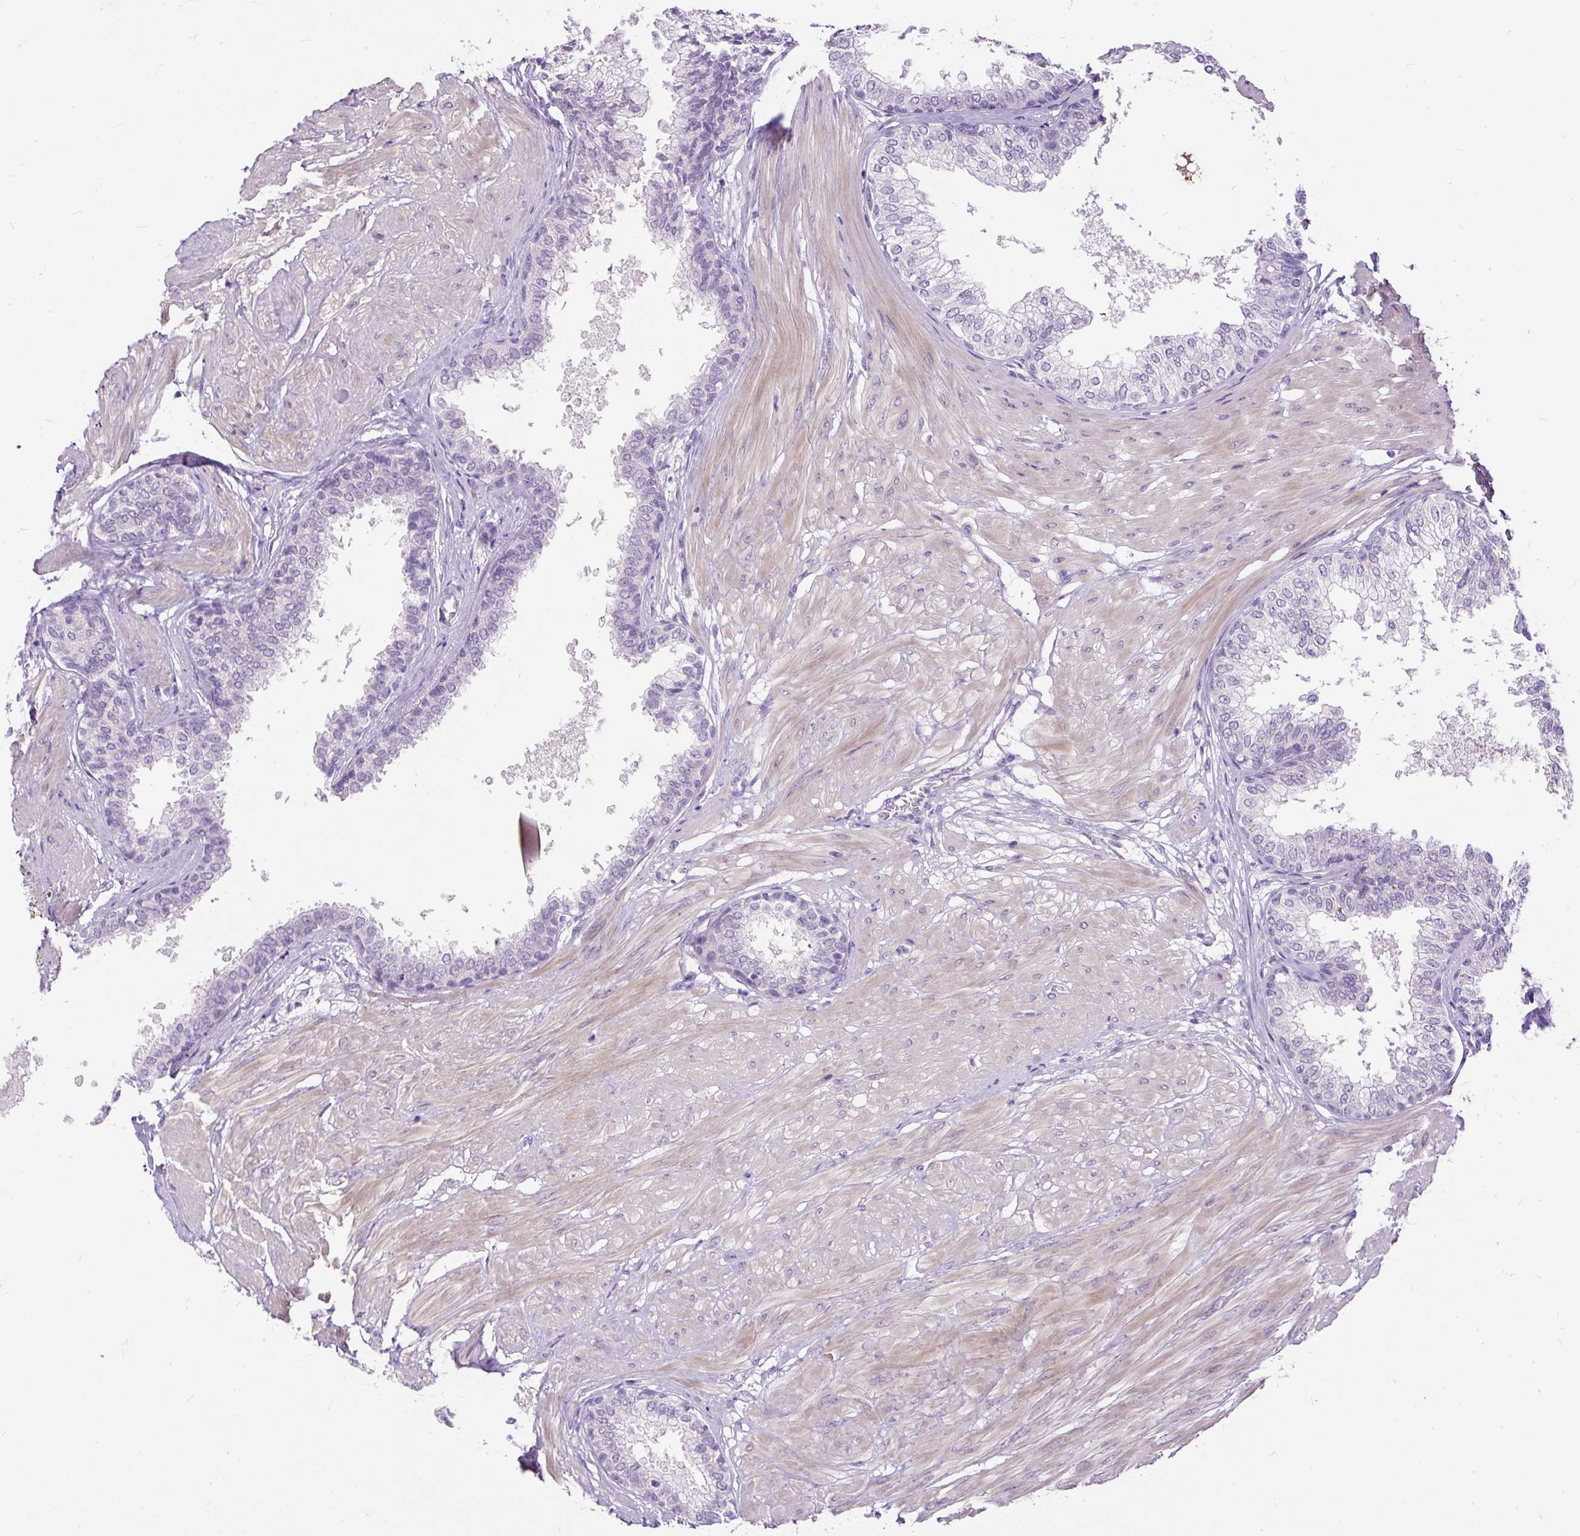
{"staining": {"intensity": "negative", "quantity": "none", "location": "none"}, "tissue": "prostate", "cell_type": "Glandular cells", "image_type": "normal", "snomed": [{"axis": "morphology", "description": "Normal tissue, NOS"}, {"axis": "topography", "description": "Prostate"}], "caption": "An immunohistochemistry photomicrograph of benign prostate is shown. There is no staining in glandular cells of prostate. (DAB IHC with hematoxylin counter stain).", "gene": "KRTAP20", "patient": {"sex": "male", "age": 48}}